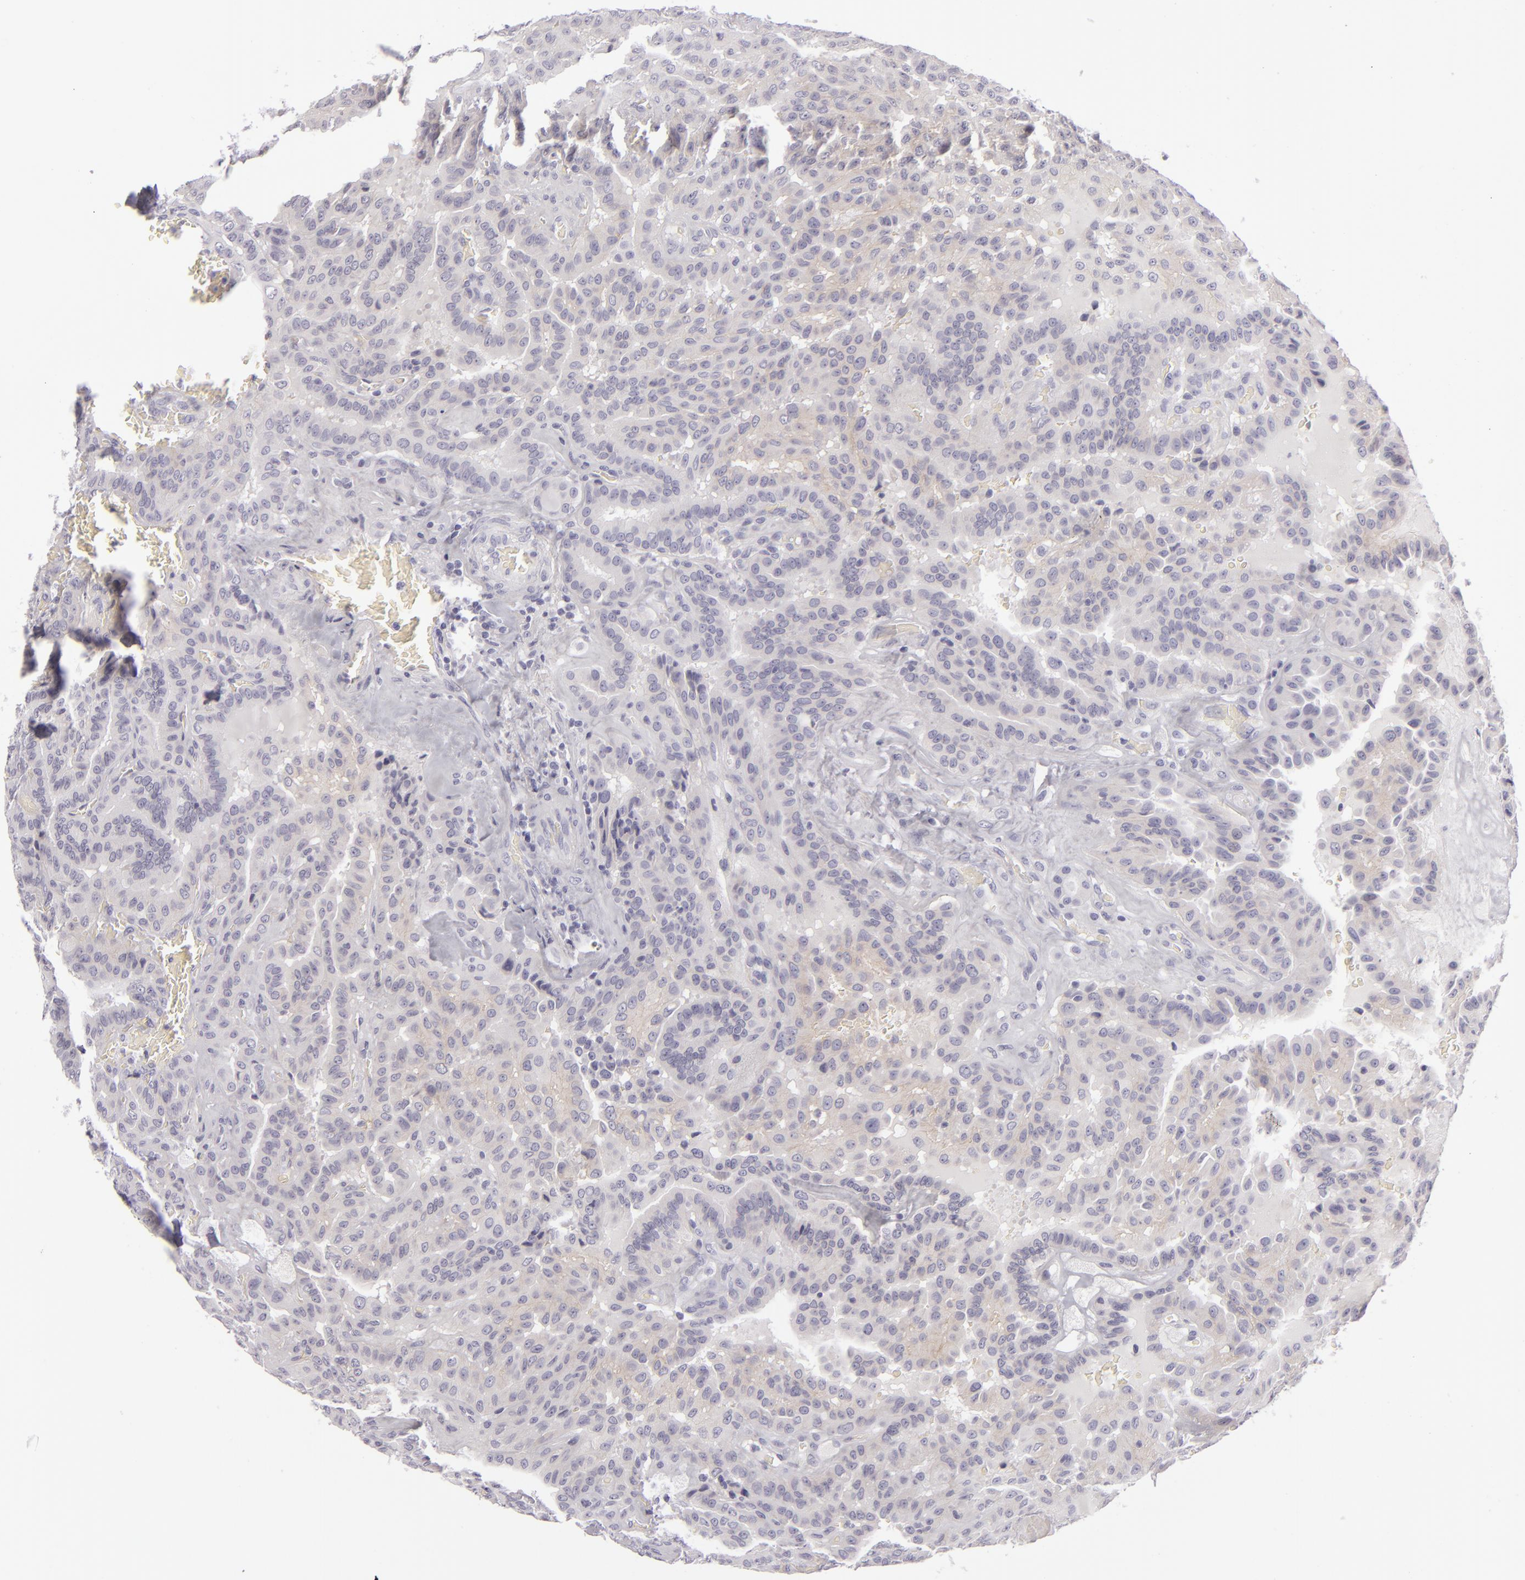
{"staining": {"intensity": "weak", "quantity": "25%-75%", "location": "cytoplasmic/membranous"}, "tissue": "thyroid cancer", "cell_type": "Tumor cells", "image_type": "cancer", "snomed": [{"axis": "morphology", "description": "Papillary adenocarcinoma, NOS"}, {"axis": "topography", "description": "Thyroid gland"}], "caption": "Immunohistochemical staining of thyroid cancer (papillary adenocarcinoma) exhibits weak cytoplasmic/membranous protein staining in about 25%-75% of tumor cells.", "gene": "DLG4", "patient": {"sex": "male", "age": 87}}